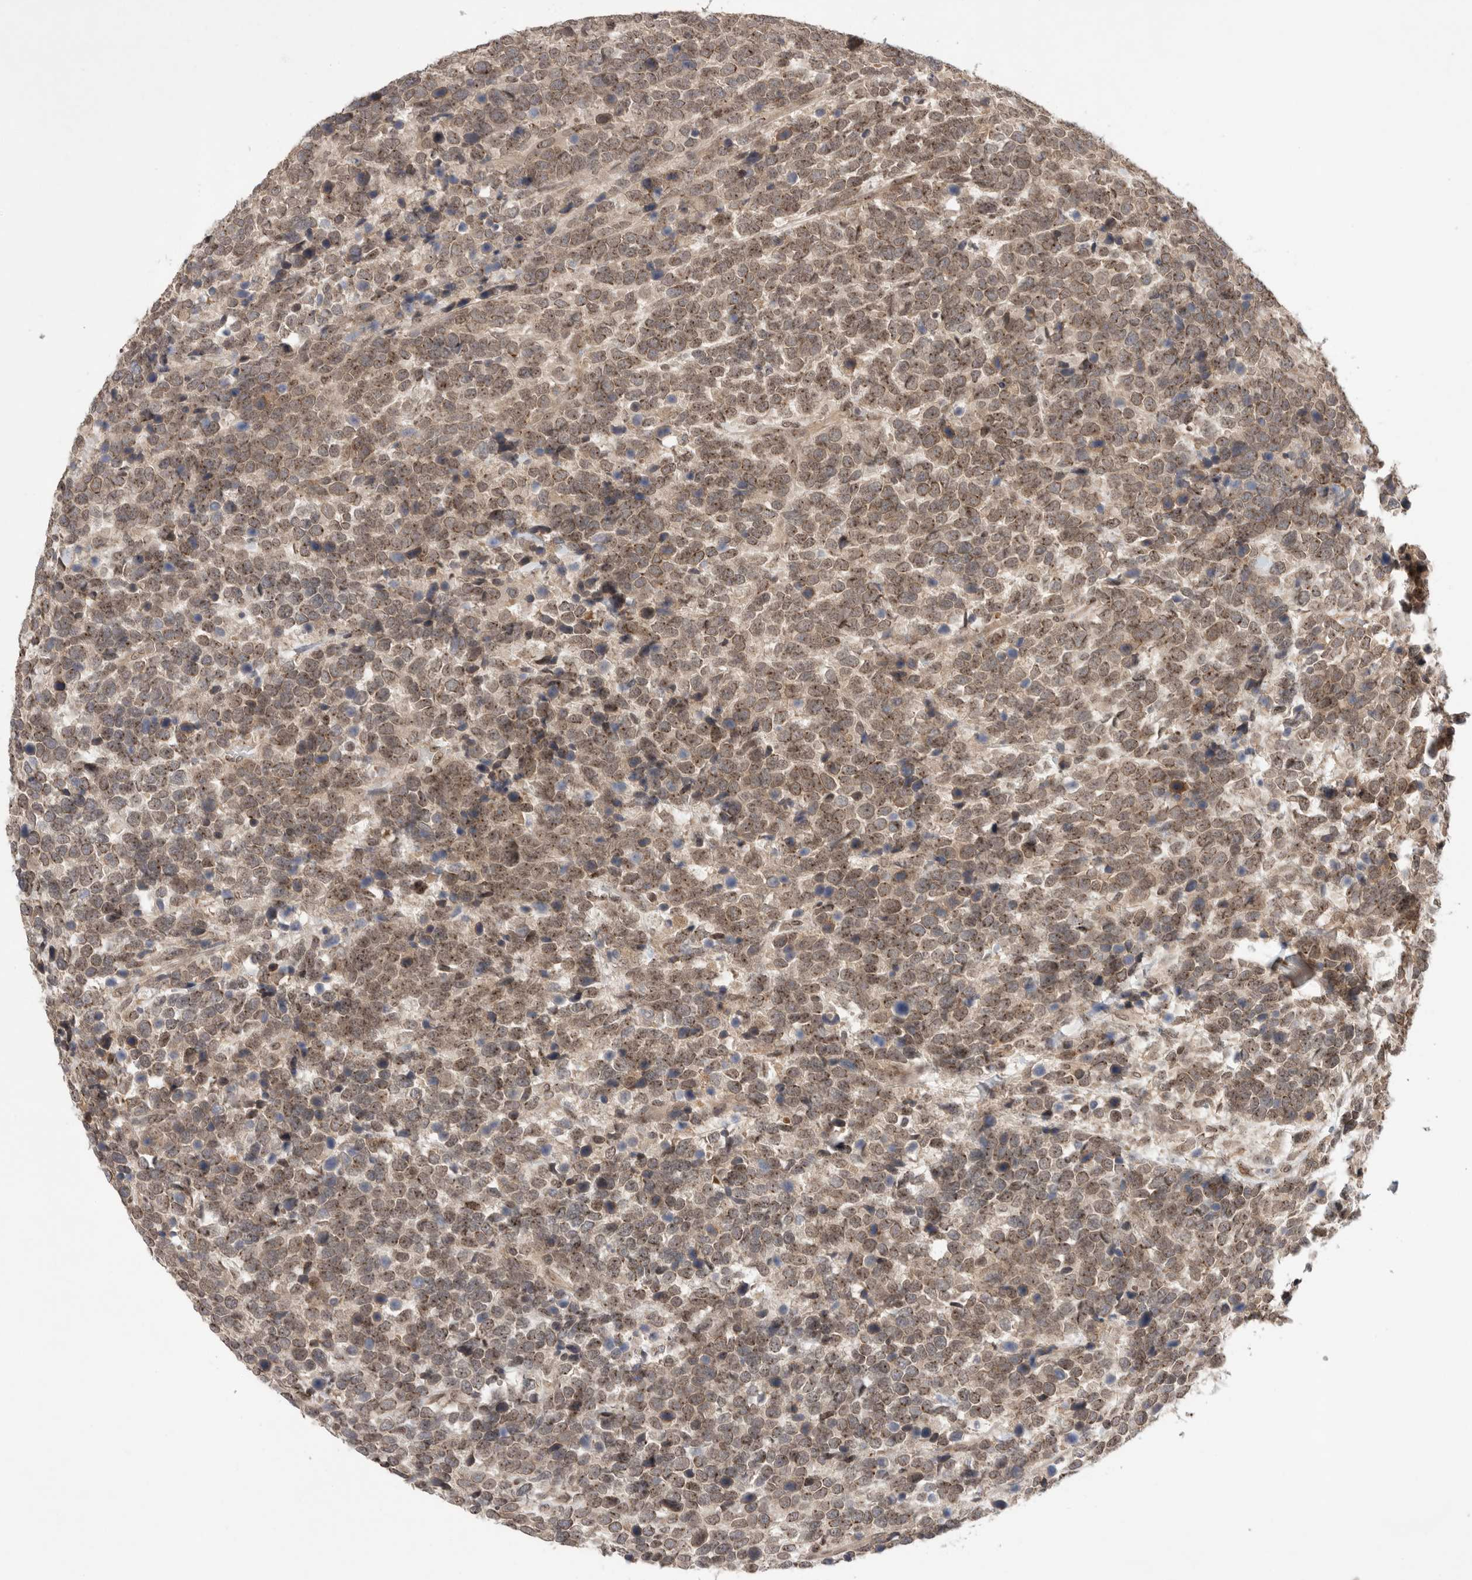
{"staining": {"intensity": "moderate", "quantity": ">75%", "location": "cytoplasmic/membranous,nuclear"}, "tissue": "urothelial cancer", "cell_type": "Tumor cells", "image_type": "cancer", "snomed": [{"axis": "morphology", "description": "Urothelial carcinoma, High grade"}, {"axis": "topography", "description": "Urinary bladder"}], "caption": "Urothelial cancer stained for a protein (brown) shows moderate cytoplasmic/membranous and nuclear positive expression in about >75% of tumor cells.", "gene": "LEMD3", "patient": {"sex": "female", "age": 82}}